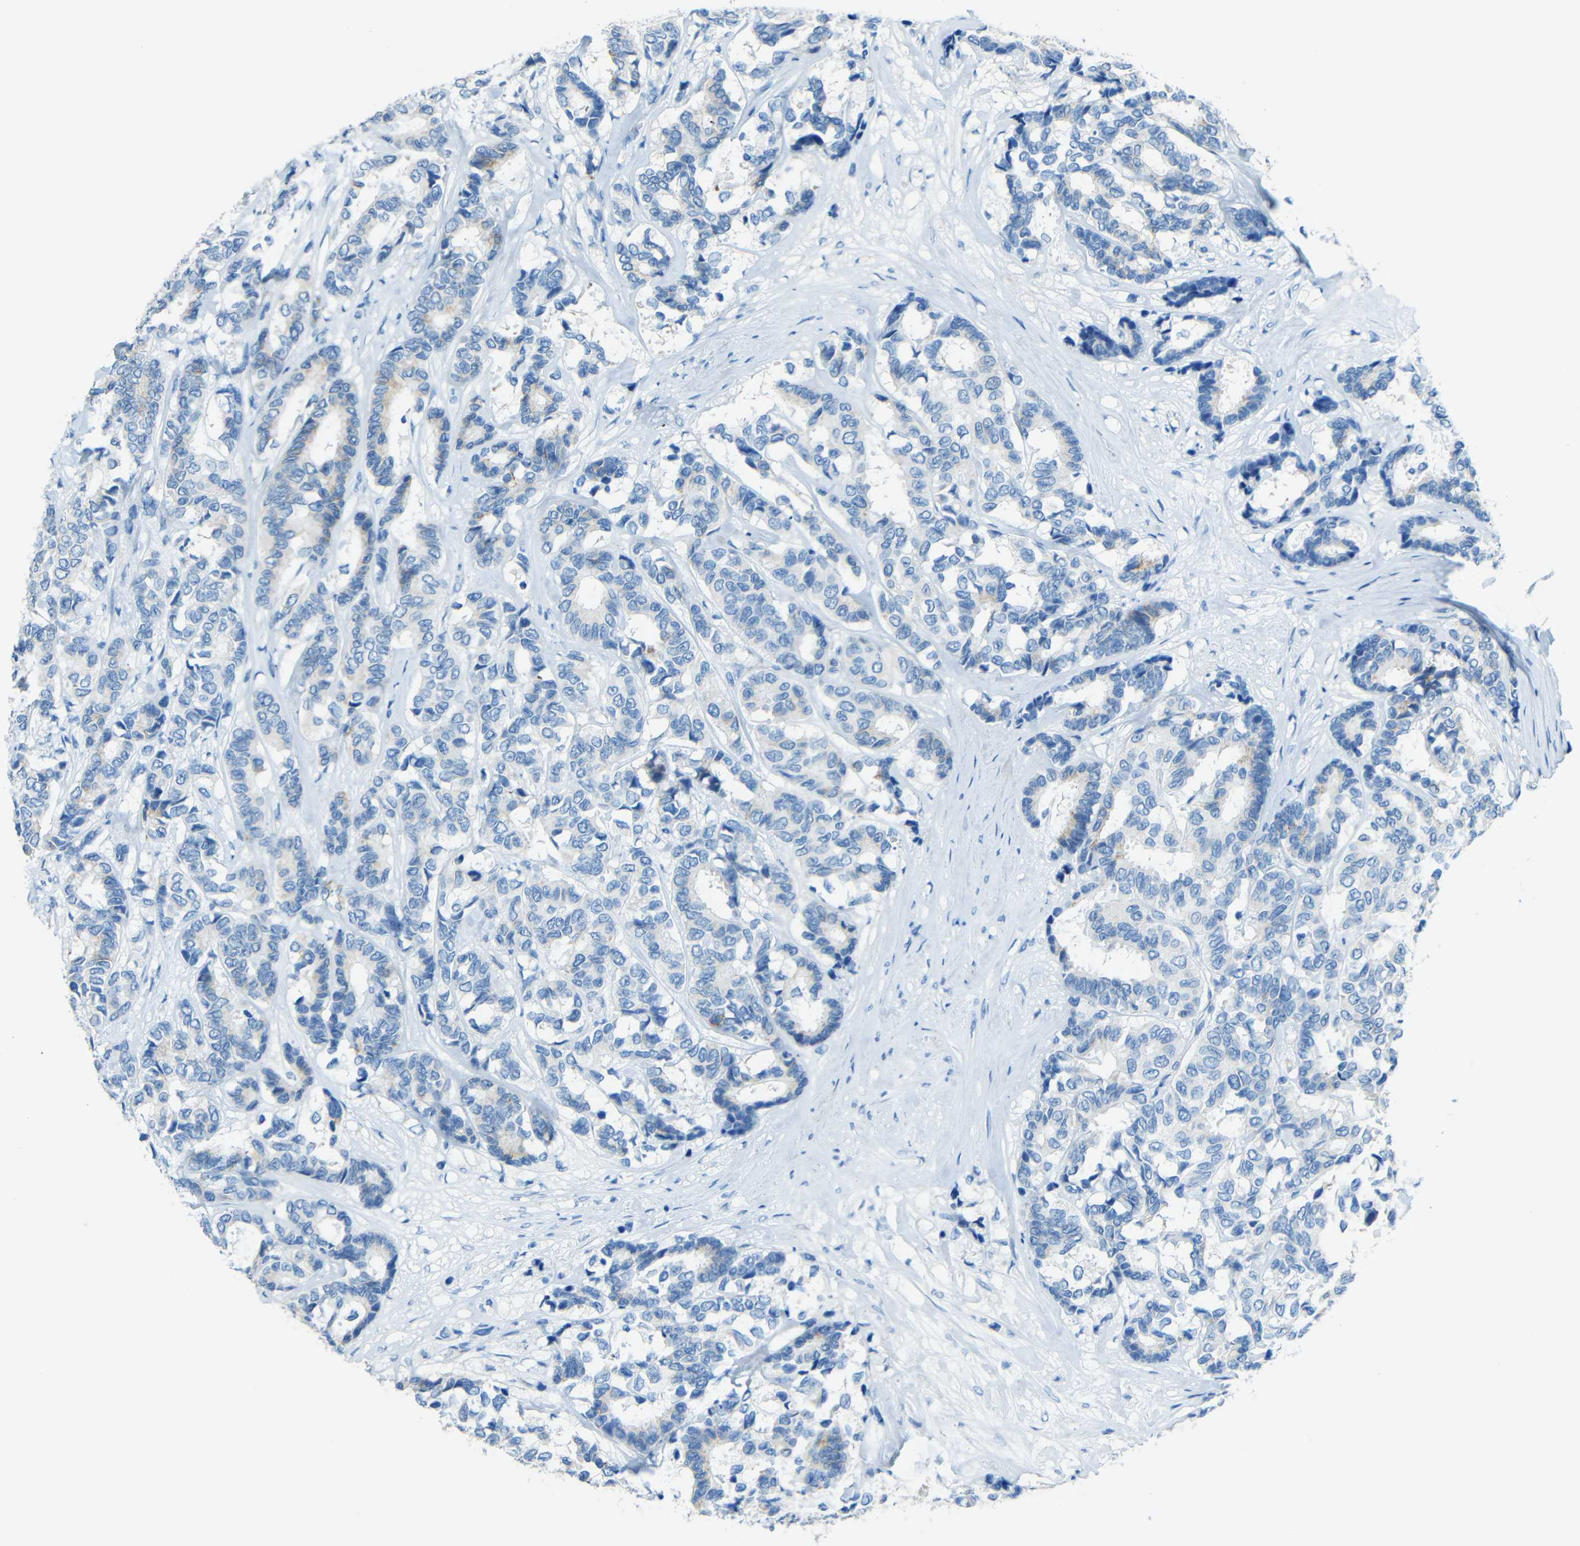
{"staining": {"intensity": "weak", "quantity": "<25%", "location": "cytoplasmic/membranous"}, "tissue": "breast cancer", "cell_type": "Tumor cells", "image_type": "cancer", "snomed": [{"axis": "morphology", "description": "Duct carcinoma"}, {"axis": "topography", "description": "Breast"}], "caption": "This is an immunohistochemistry image of human breast invasive ductal carcinoma. There is no positivity in tumor cells.", "gene": "TUBB4B", "patient": {"sex": "female", "age": 87}}